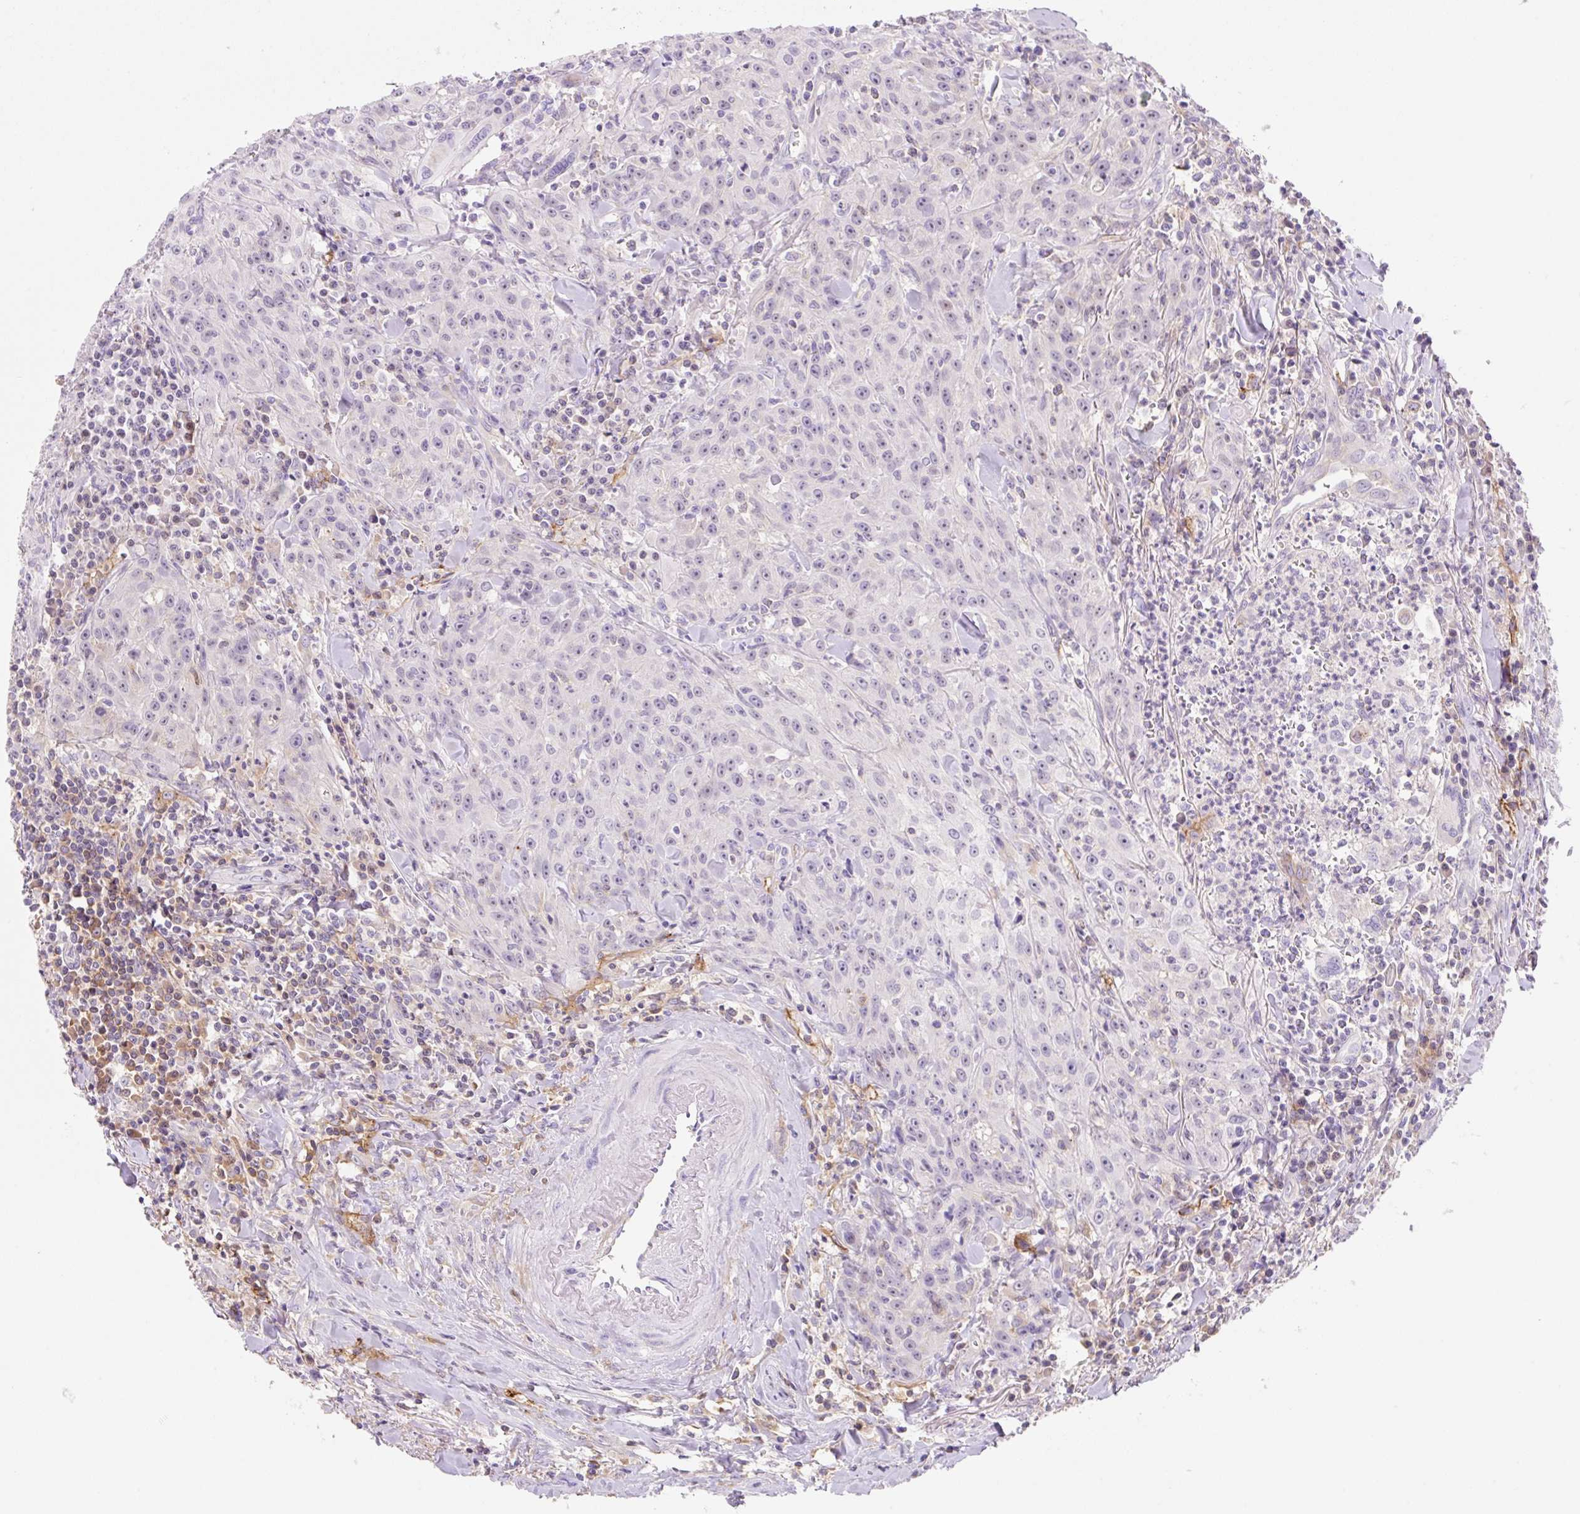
{"staining": {"intensity": "negative", "quantity": "none", "location": "none"}, "tissue": "head and neck cancer", "cell_type": "Tumor cells", "image_type": "cancer", "snomed": [{"axis": "morphology", "description": "Normal tissue, NOS"}, {"axis": "morphology", "description": "Squamous cell carcinoma, NOS"}, {"axis": "topography", "description": "Oral tissue"}, {"axis": "topography", "description": "Head-Neck"}], "caption": "Tumor cells are negative for brown protein staining in head and neck squamous cell carcinoma. (Immunohistochemistry, brightfield microscopy, high magnification).", "gene": "LYVE1", "patient": {"sex": "female", "age": 70}}